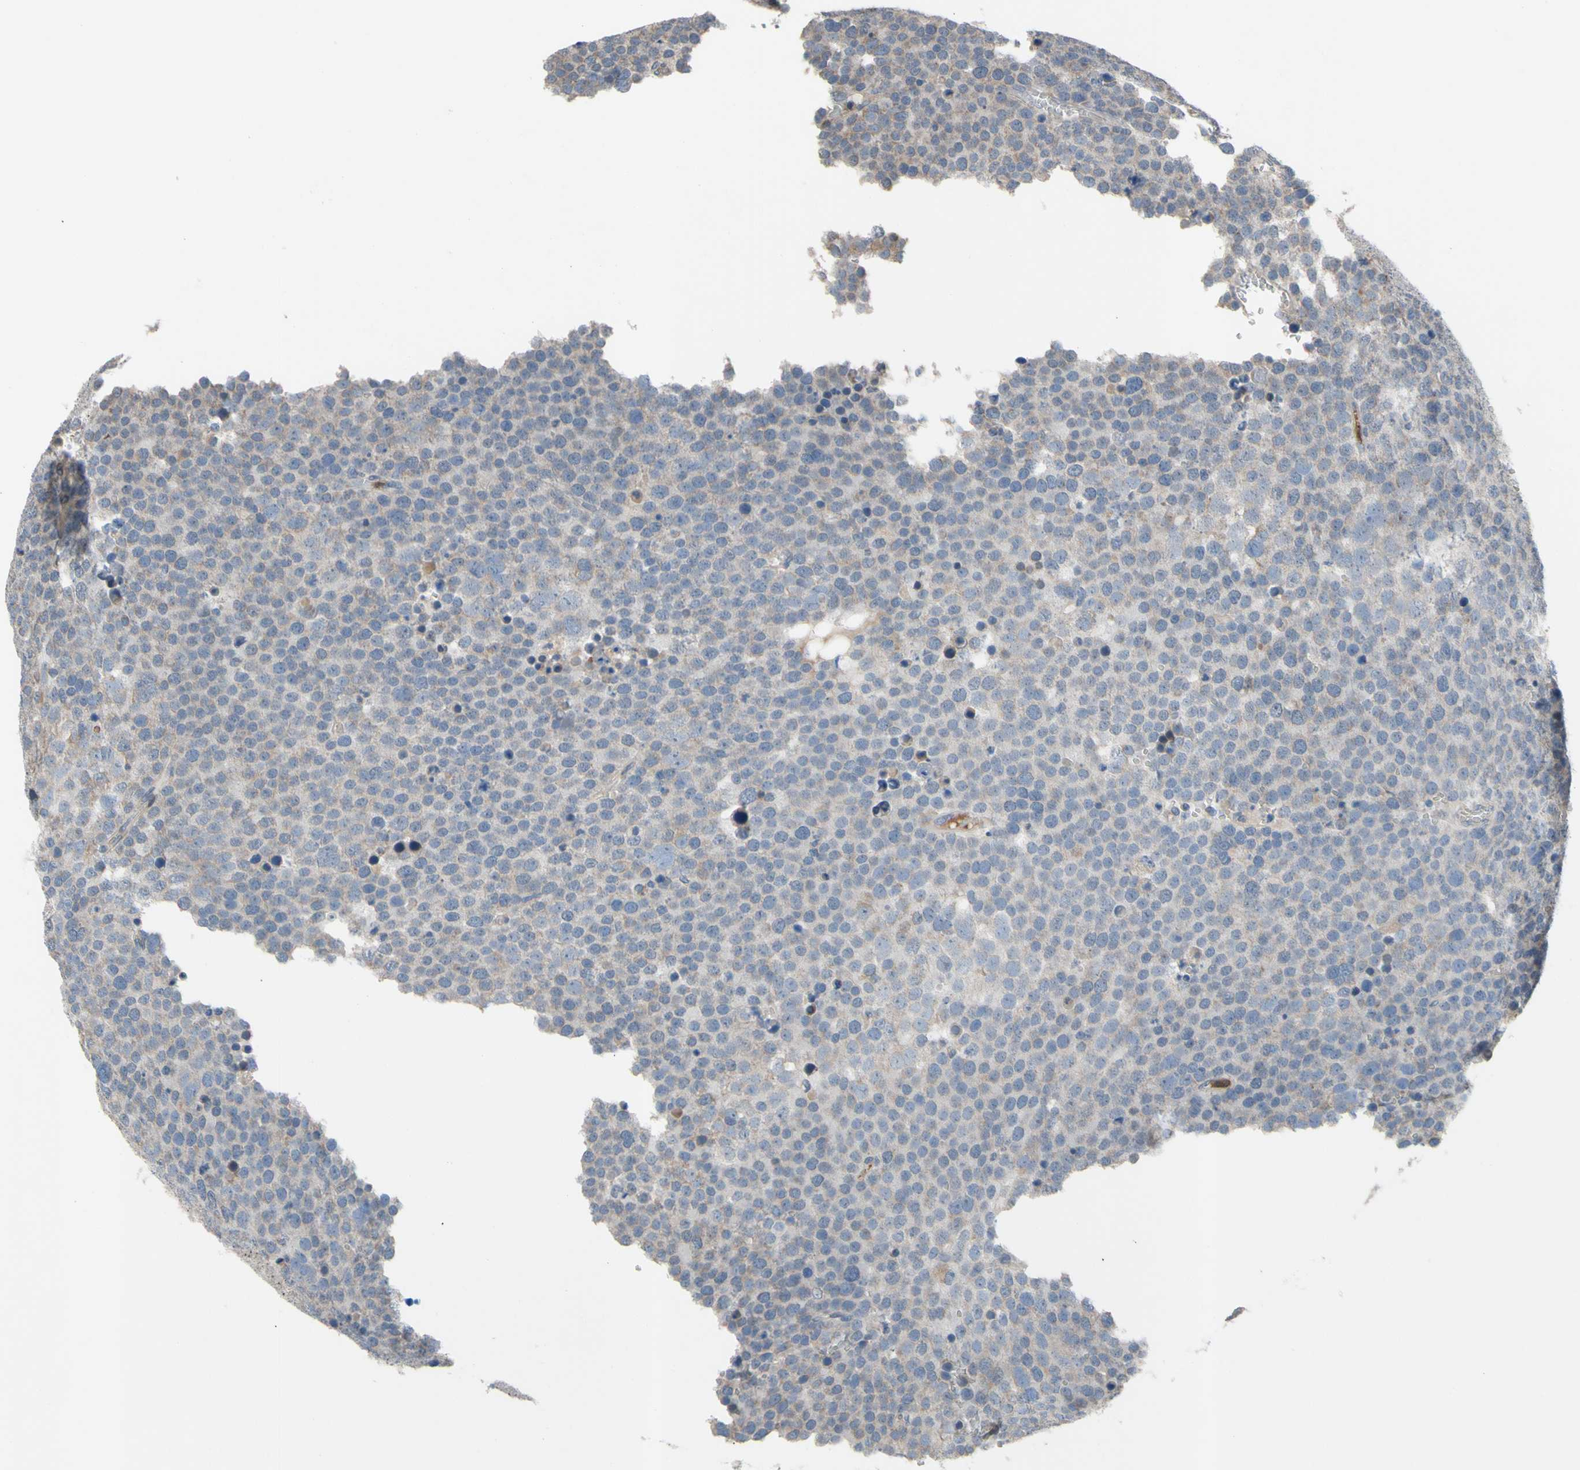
{"staining": {"intensity": "weak", "quantity": ">75%", "location": "cytoplasmic/membranous"}, "tissue": "testis cancer", "cell_type": "Tumor cells", "image_type": "cancer", "snomed": [{"axis": "morphology", "description": "Seminoma, NOS"}, {"axis": "topography", "description": "Testis"}], "caption": "Weak cytoplasmic/membranous staining is identified in about >75% of tumor cells in testis seminoma.", "gene": "GRAMD2B", "patient": {"sex": "male", "age": 71}}